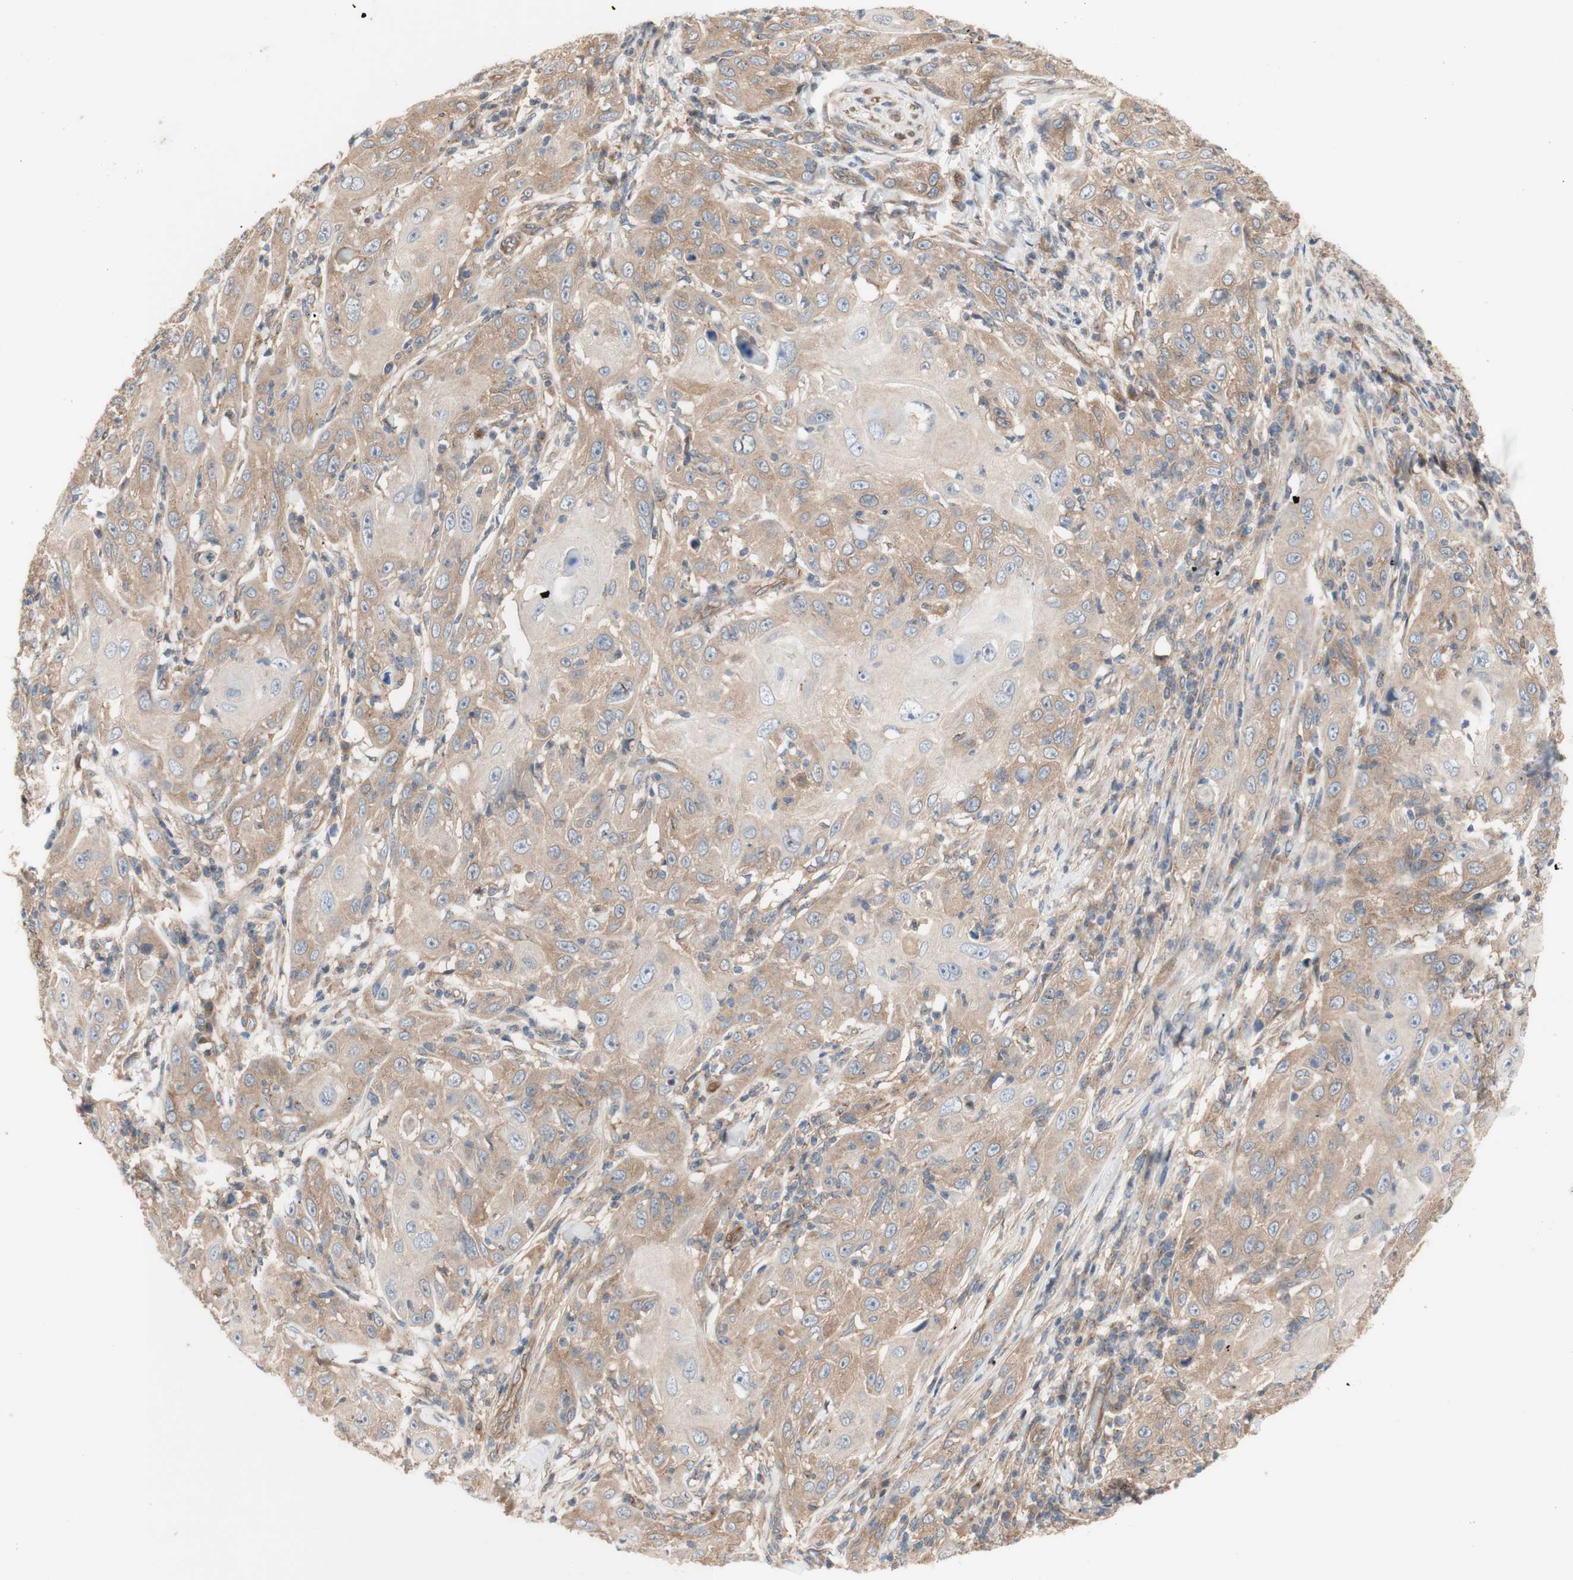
{"staining": {"intensity": "weak", "quantity": ">75%", "location": "cytoplasmic/membranous"}, "tissue": "skin cancer", "cell_type": "Tumor cells", "image_type": "cancer", "snomed": [{"axis": "morphology", "description": "Squamous cell carcinoma, NOS"}, {"axis": "topography", "description": "Skin"}], "caption": "Immunohistochemical staining of human skin squamous cell carcinoma shows weak cytoplasmic/membranous protein positivity in about >75% of tumor cells. The staining is performed using DAB brown chromogen to label protein expression. The nuclei are counter-stained blue using hematoxylin.", "gene": "DYNLRB1", "patient": {"sex": "female", "age": 88}}